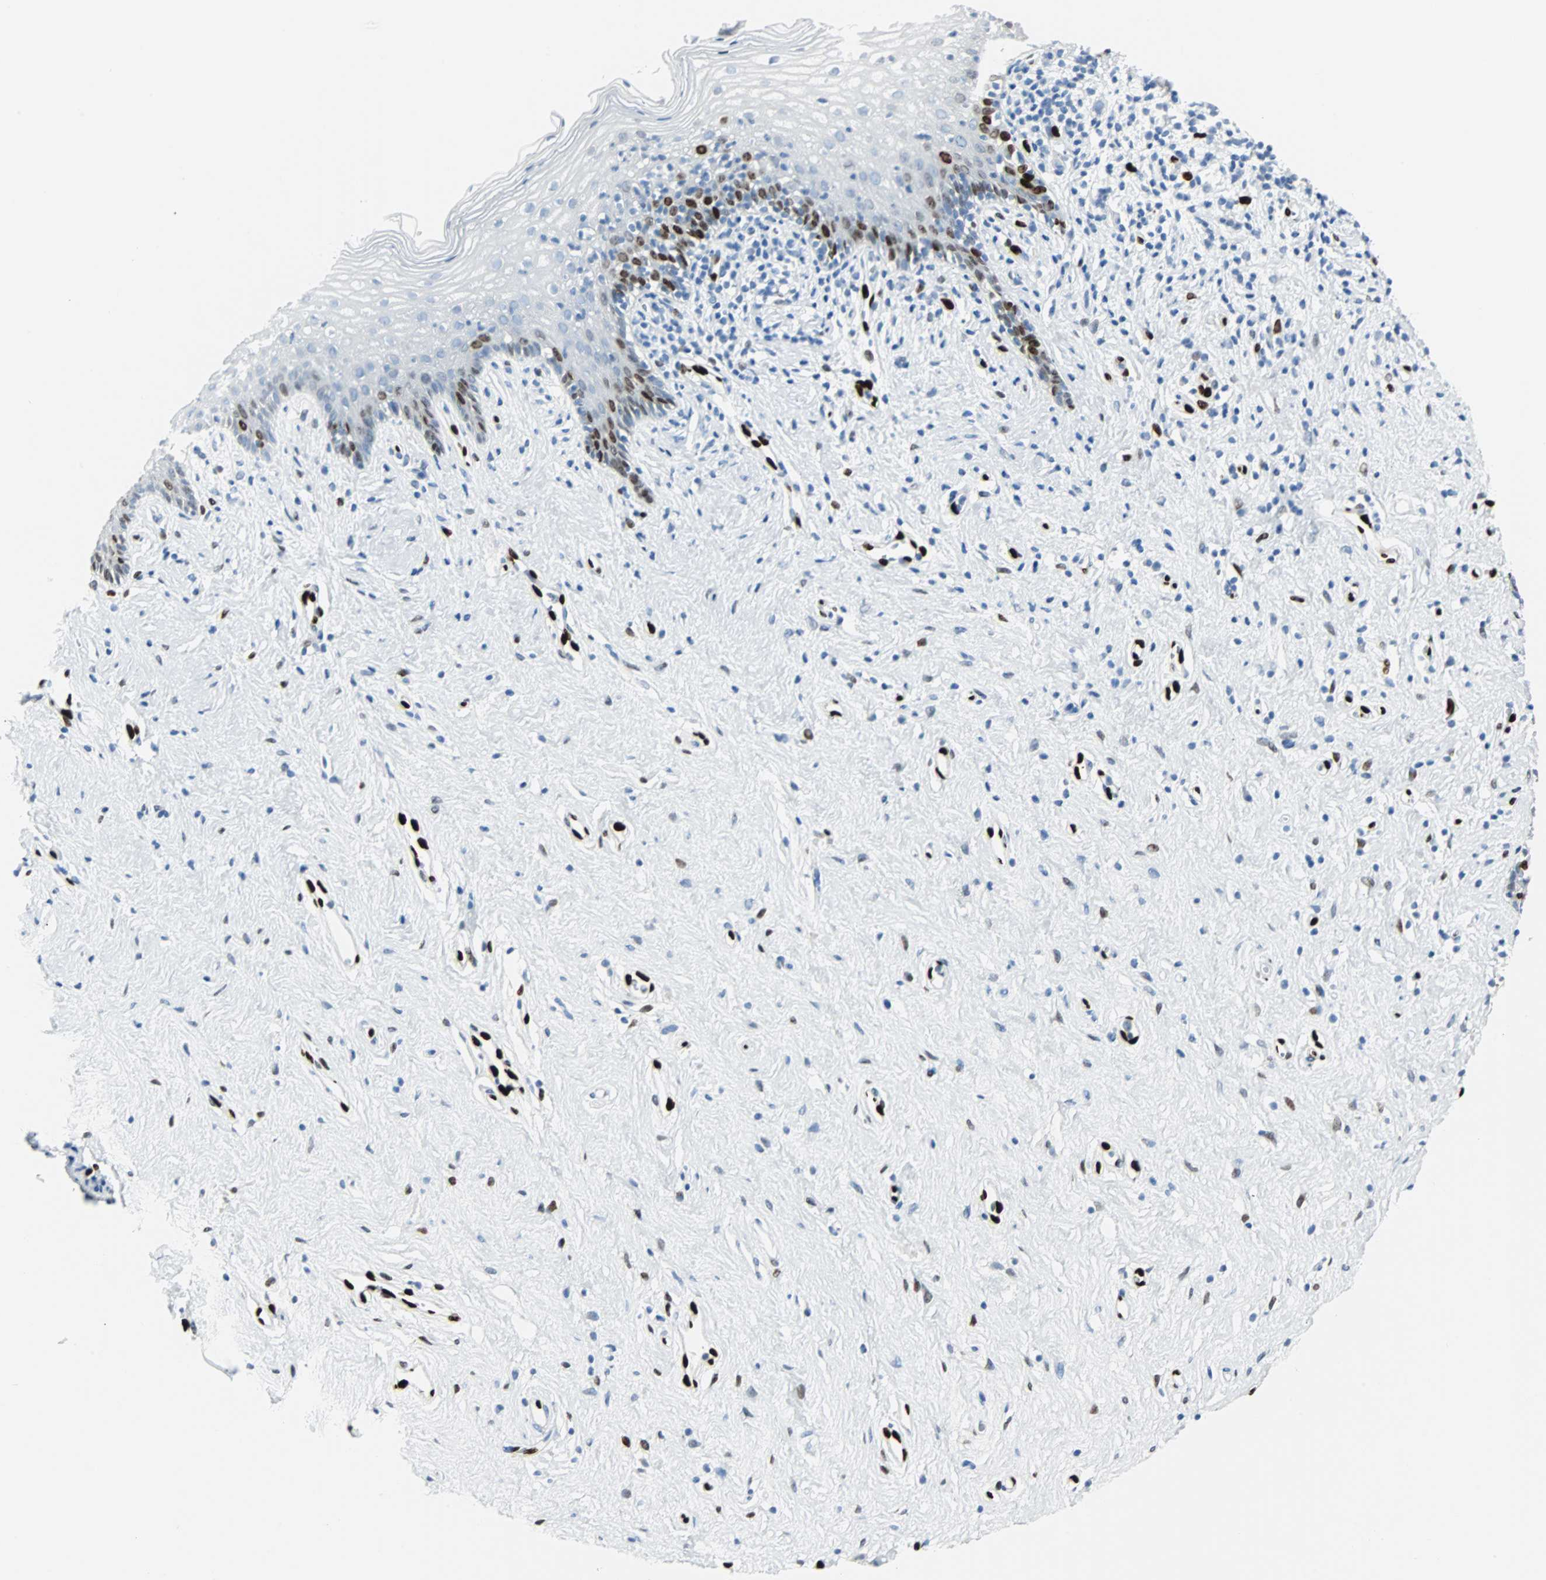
{"staining": {"intensity": "strong", "quantity": "<25%", "location": "nuclear"}, "tissue": "vagina", "cell_type": "Squamous epithelial cells", "image_type": "normal", "snomed": [{"axis": "morphology", "description": "Normal tissue, NOS"}, {"axis": "topography", "description": "Vagina"}], "caption": "A micrograph of vagina stained for a protein displays strong nuclear brown staining in squamous epithelial cells. The protein of interest is stained brown, and the nuclei are stained in blue (DAB IHC with brightfield microscopy, high magnification).", "gene": "IL33", "patient": {"sex": "female", "age": 44}}